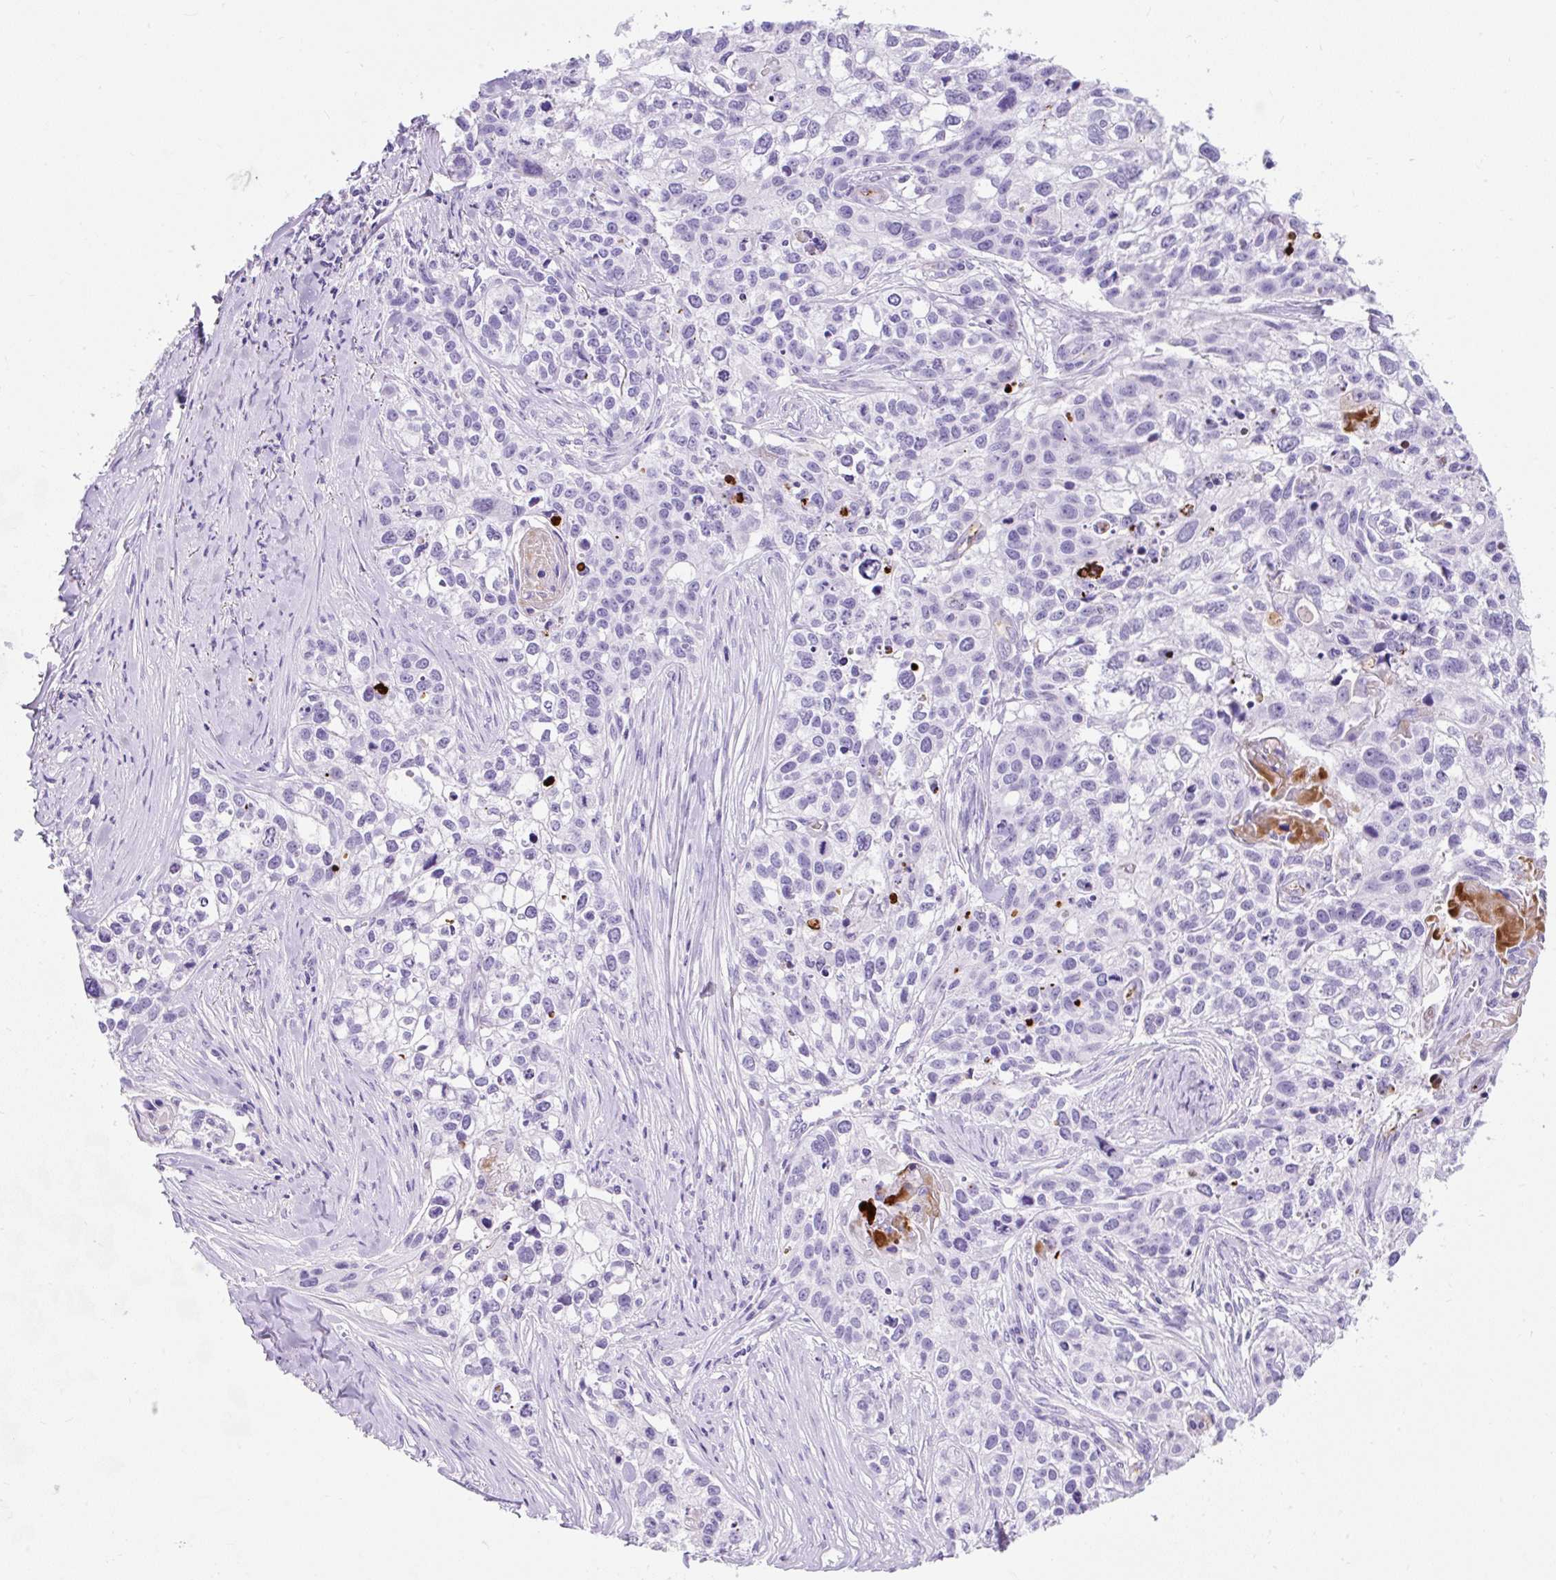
{"staining": {"intensity": "negative", "quantity": "none", "location": "none"}, "tissue": "lung cancer", "cell_type": "Tumor cells", "image_type": "cancer", "snomed": [{"axis": "morphology", "description": "Squamous cell carcinoma, NOS"}, {"axis": "topography", "description": "Lung"}], "caption": "Immunohistochemistry of human lung cancer (squamous cell carcinoma) exhibits no staining in tumor cells.", "gene": "APOC4-APOC2", "patient": {"sex": "male", "age": 74}}